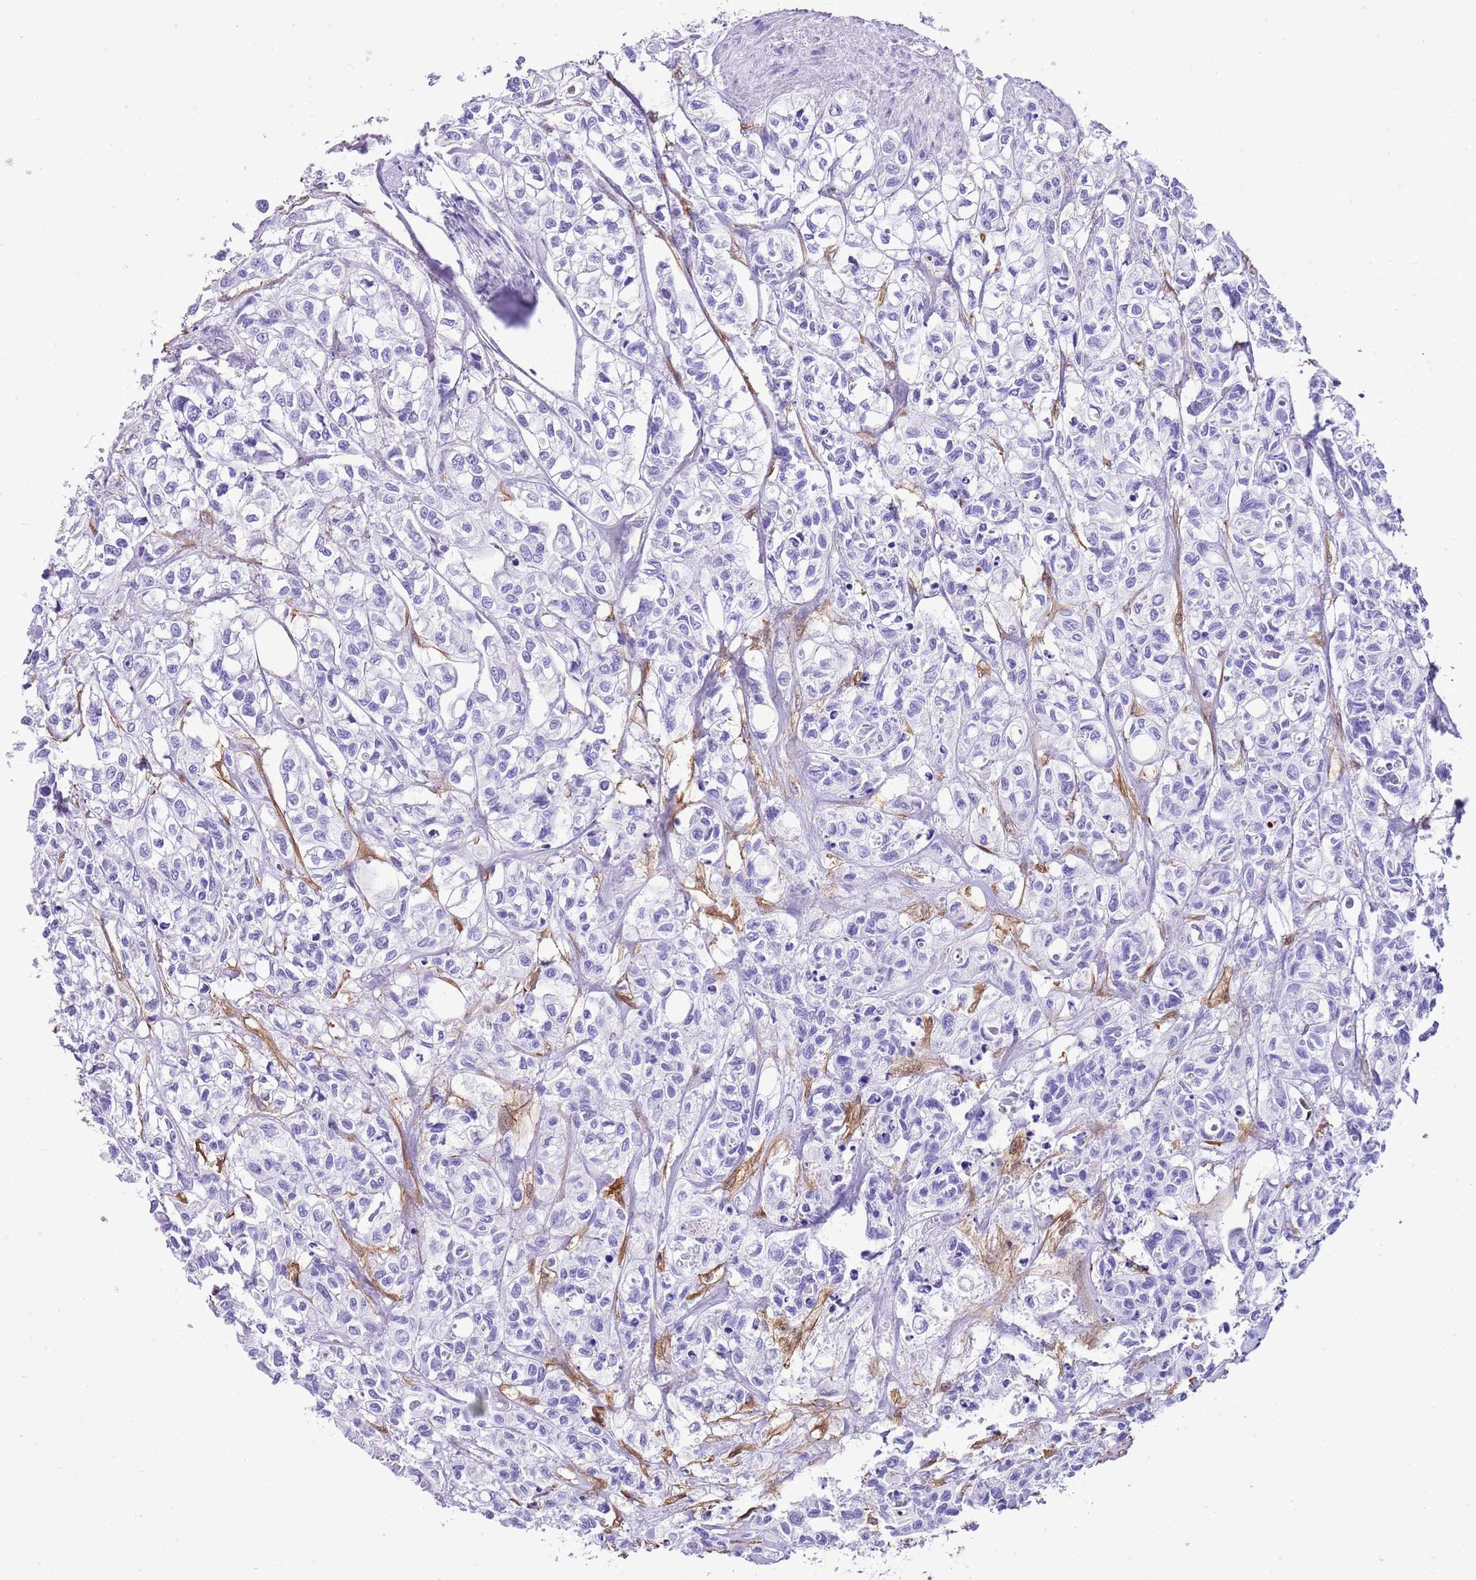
{"staining": {"intensity": "negative", "quantity": "none", "location": "none"}, "tissue": "urothelial cancer", "cell_type": "Tumor cells", "image_type": "cancer", "snomed": [{"axis": "morphology", "description": "Urothelial carcinoma, High grade"}, {"axis": "topography", "description": "Urinary bladder"}], "caption": "A photomicrograph of human urothelial cancer is negative for staining in tumor cells.", "gene": "CNN2", "patient": {"sex": "male", "age": 67}}